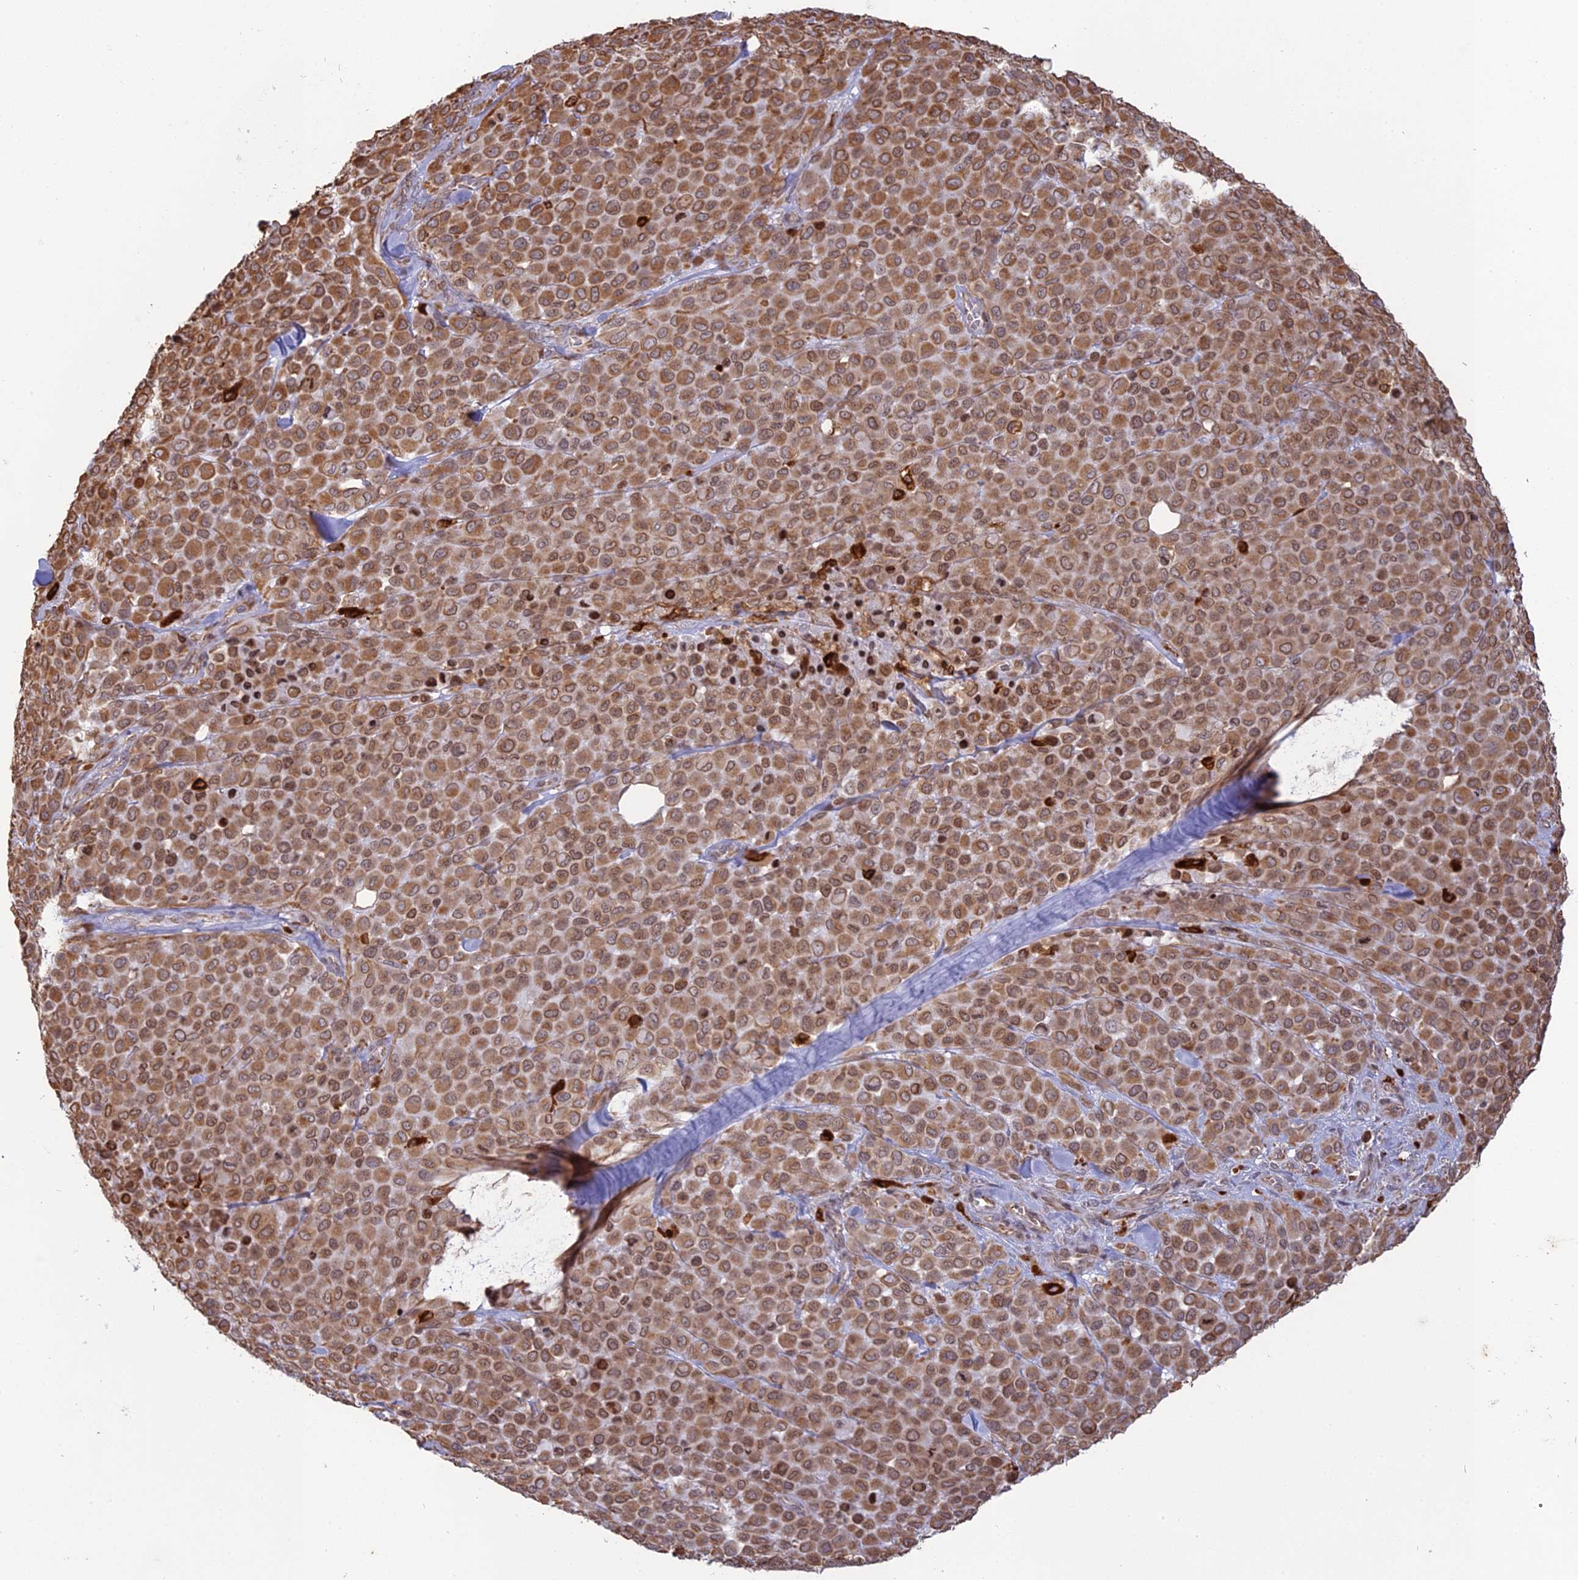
{"staining": {"intensity": "moderate", "quantity": ">75%", "location": "cytoplasmic/membranous"}, "tissue": "melanoma", "cell_type": "Tumor cells", "image_type": "cancer", "snomed": [{"axis": "morphology", "description": "Malignant melanoma, Metastatic site"}, {"axis": "topography", "description": "Skin"}], "caption": "Malignant melanoma (metastatic site) tissue exhibits moderate cytoplasmic/membranous staining in approximately >75% of tumor cells", "gene": "APOBR", "patient": {"sex": "female", "age": 81}}